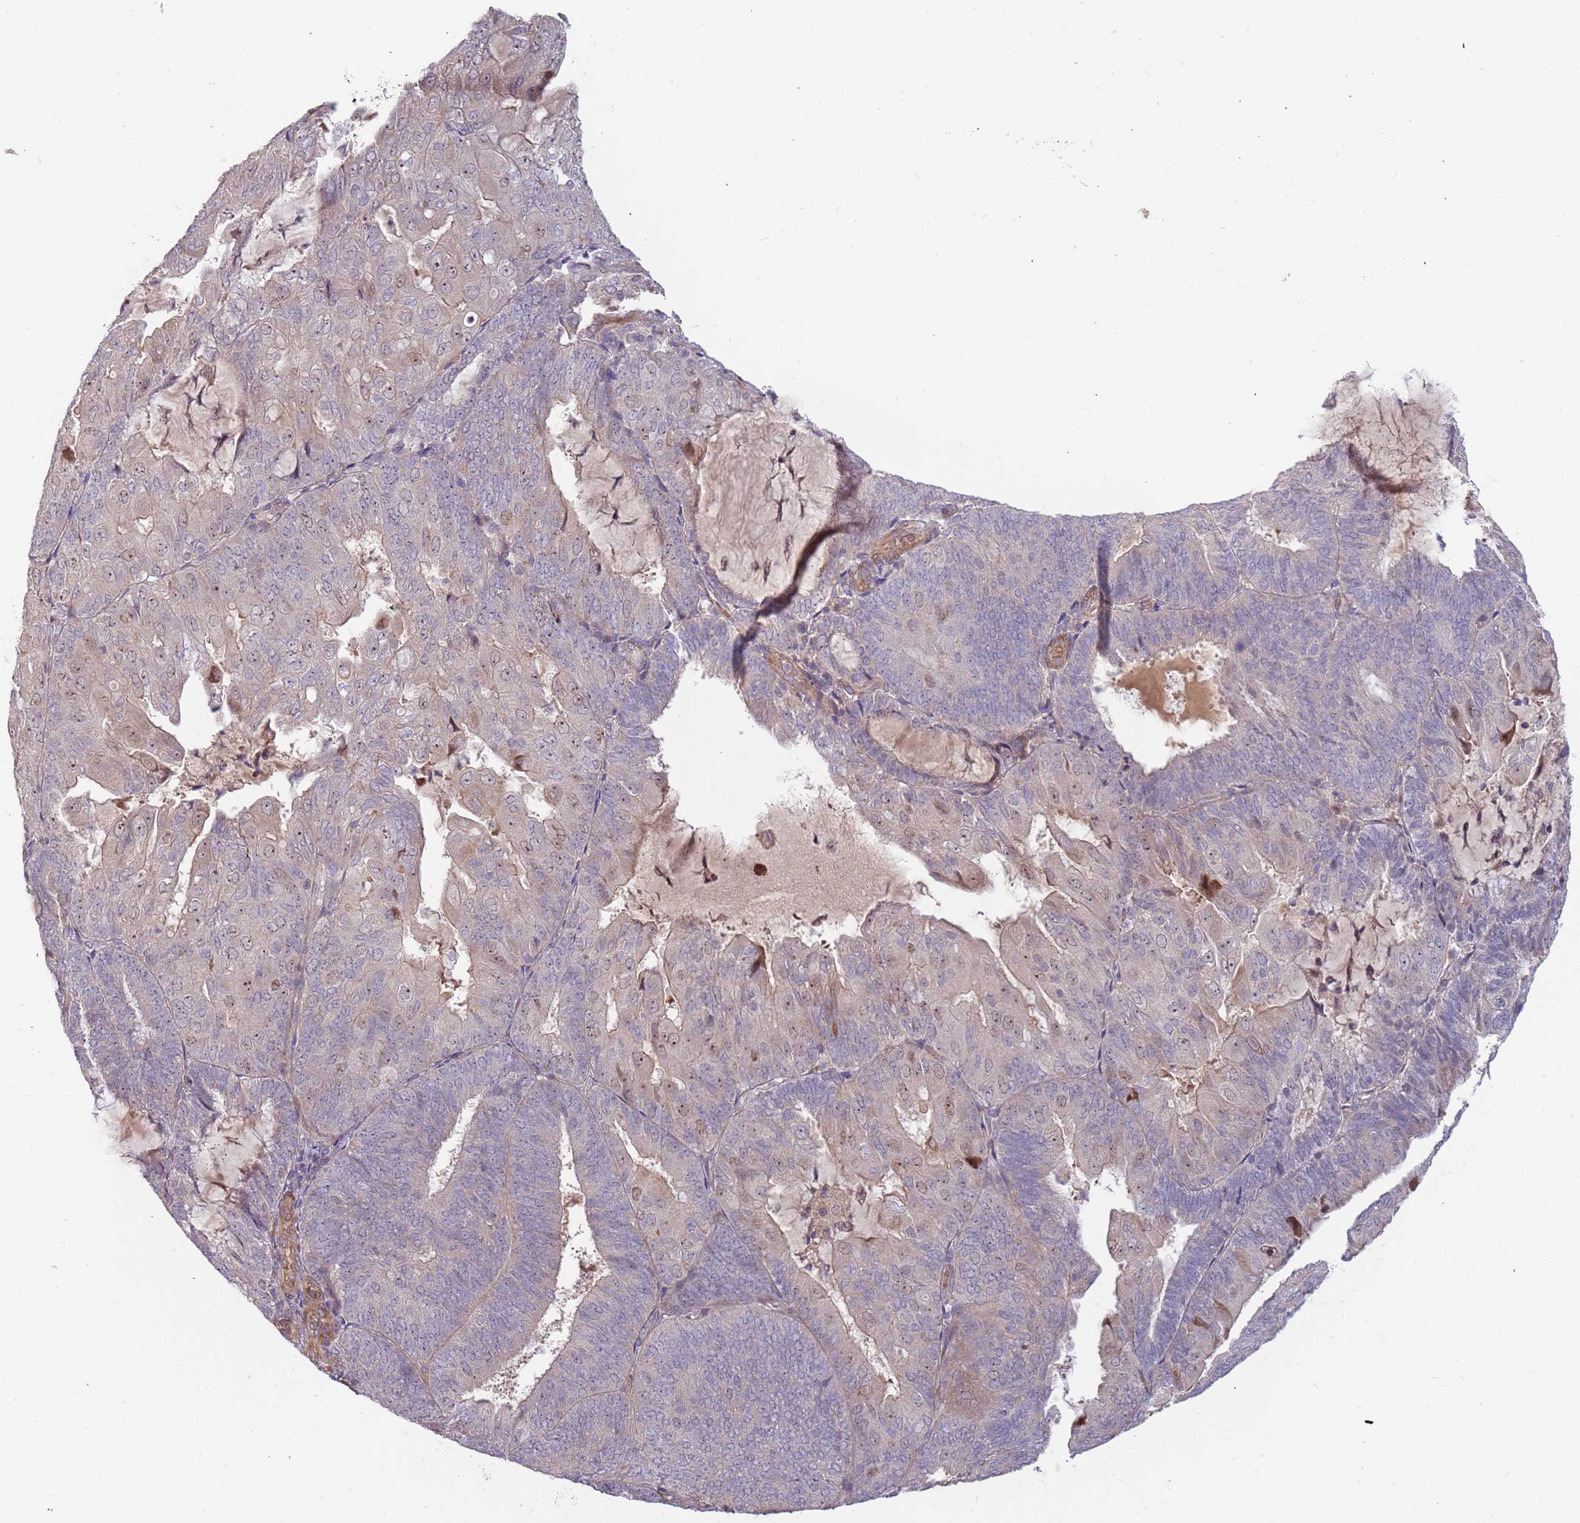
{"staining": {"intensity": "moderate", "quantity": "<25%", "location": "cytoplasmic/membranous,nuclear"}, "tissue": "endometrial cancer", "cell_type": "Tumor cells", "image_type": "cancer", "snomed": [{"axis": "morphology", "description": "Adenocarcinoma, NOS"}, {"axis": "topography", "description": "Endometrium"}], "caption": "About <25% of tumor cells in human endometrial adenocarcinoma exhibit moderate cytoplasmic/membranous and nuclear protein staining as visualized by brown immunohistochemical staining.", "gene": "TRAPPC6B", "patient": {"sex": "female", "age": 81}}